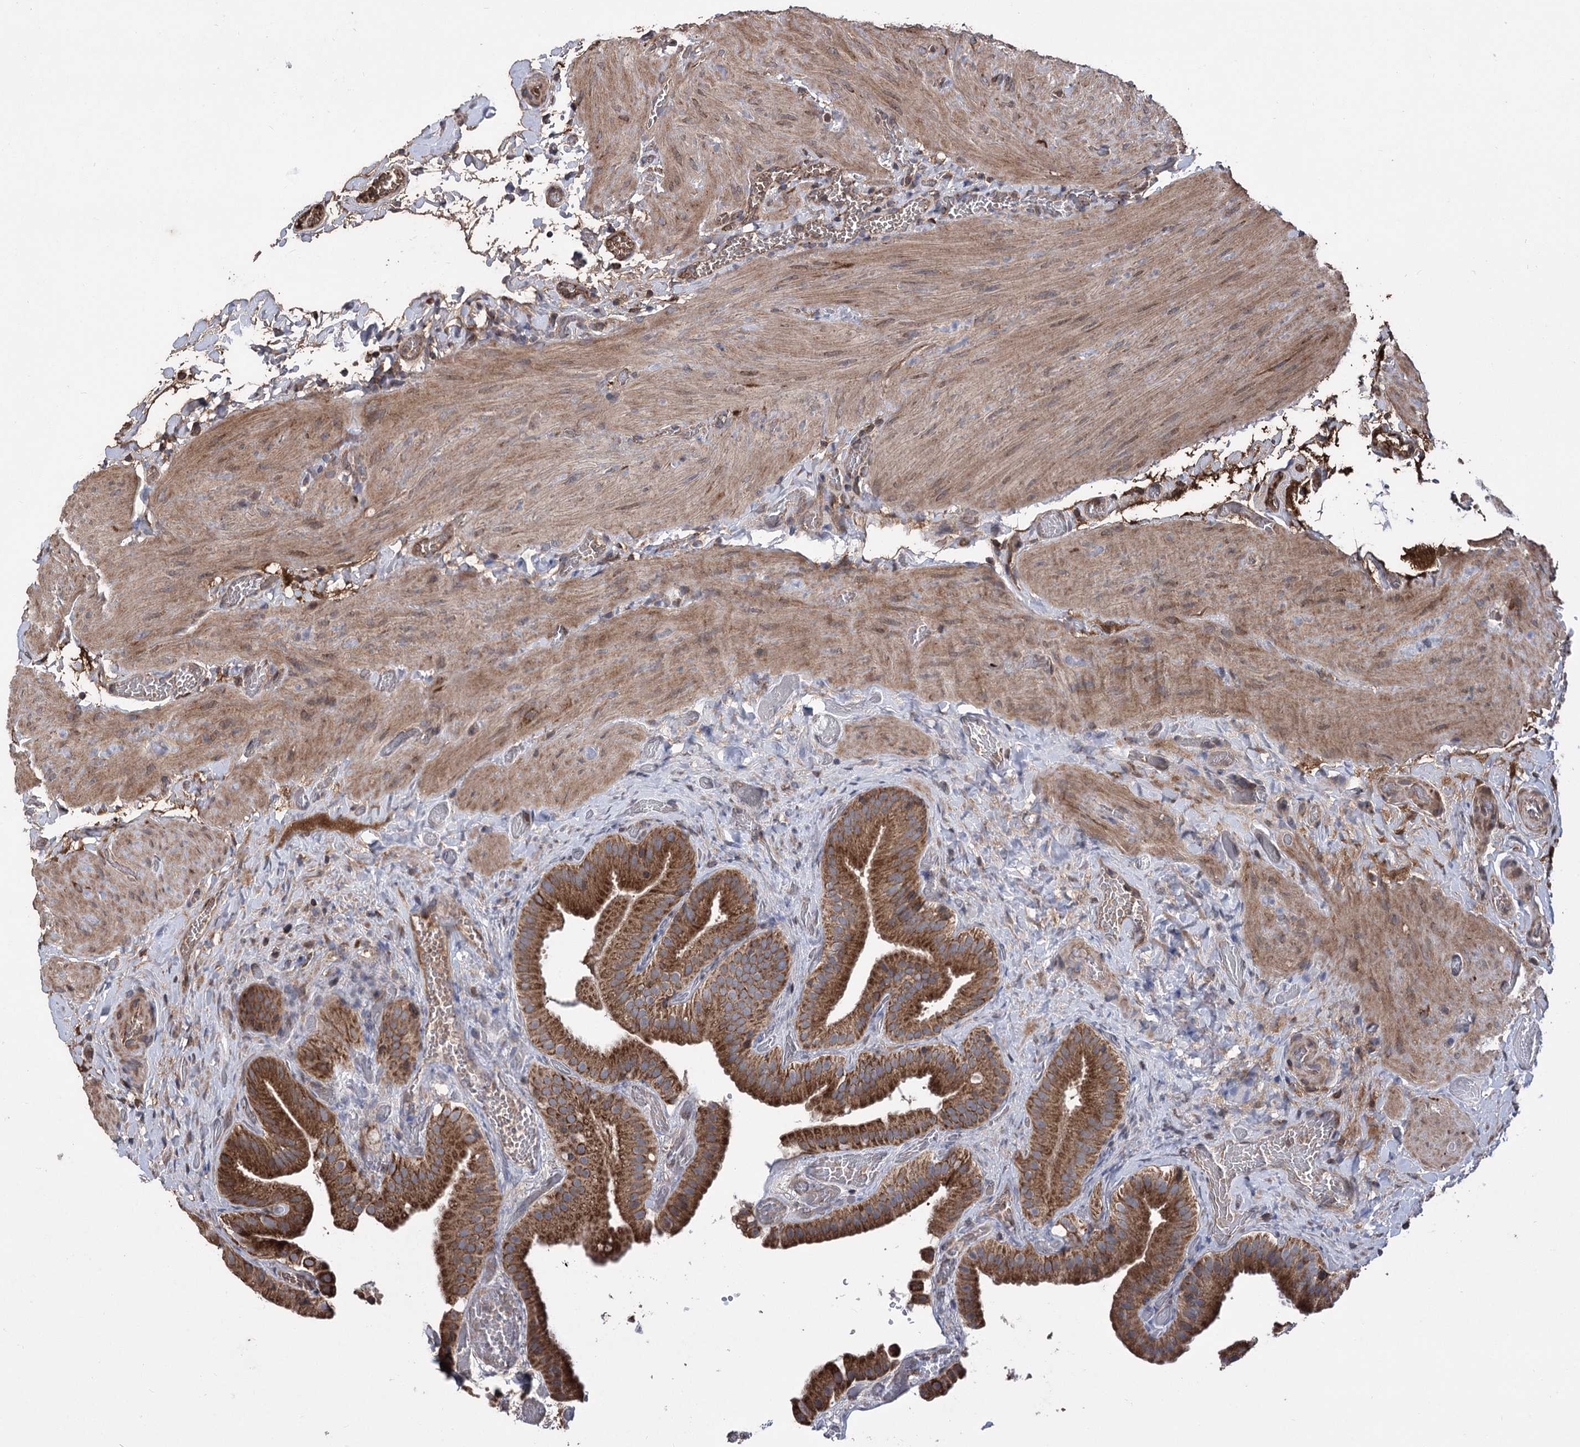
{"staining": {"intensity": "strong", "quantity": ">75%", "location": "cytoplasmic/membranous"}, "tissue": "gallbladder", "cell_type": "Glandular cells", "image_type": "normal", "snomed": [{"axis": "morphology", "description": "Normal tissue, NOS"}, {"axis": "topography", "description": "Gallbladder"}], "caption": "This histopathology image shows immunohistochemistry staining of normal gallbladder, with high strong cytoplasmic/membranous positivity in about >75% of glandular cells.", "gene": "RASSF3", "patient": {"sex": "female", "age": 64}}